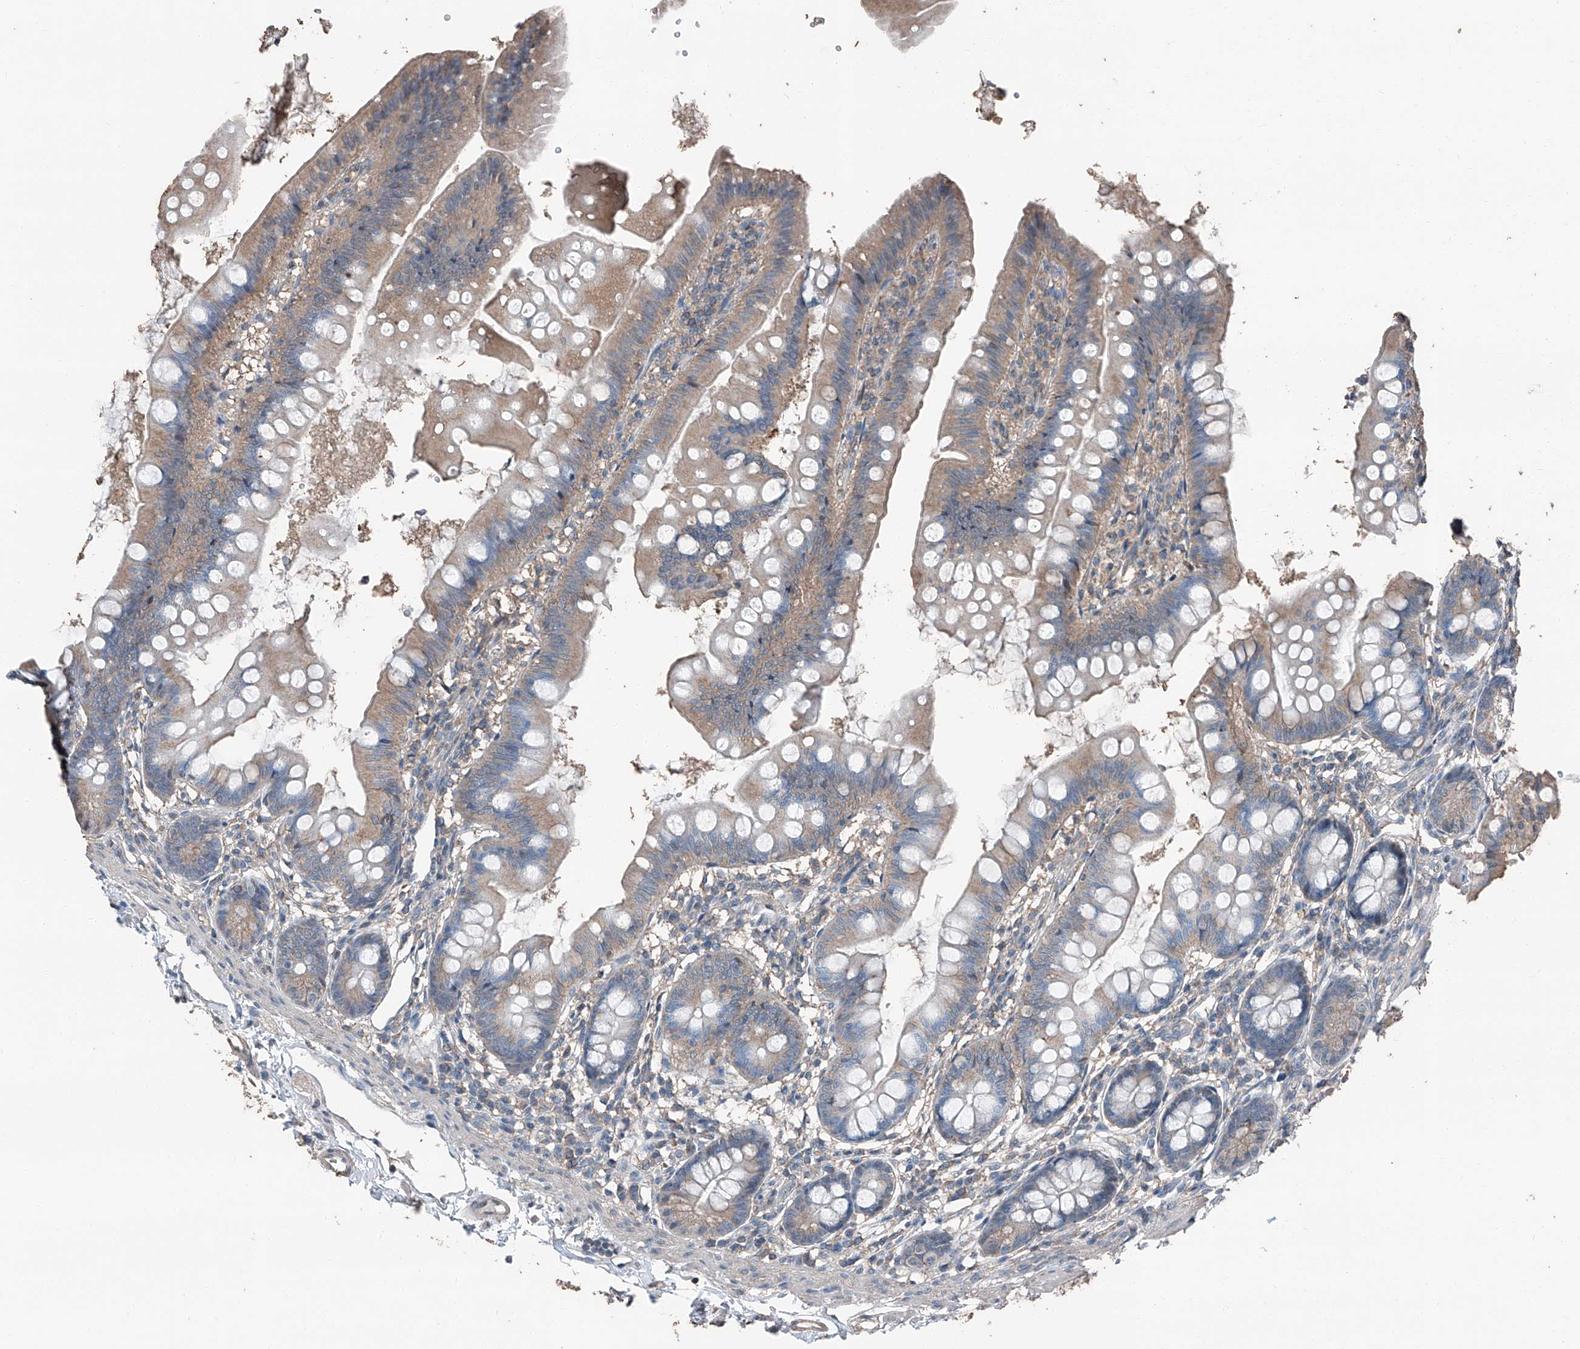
{"staining": {"intensity": "weak", "quantity": "25%-75%", "location": "cytoplasmic/membranous"}, "tissue": "small intestine", "cell_type": "Glandular cells", "image_type": "normal", "snomed": [{"axis": "morphology", "description": "Normal tissue, NOS"}, {"axis": "topography", "description": "Small intestine"}], "caption": "High-power microscopy captured an IHC photomicrograph of normal small intestine, revealing weak cytoplasmic/membranous expression in about 25%-75% of glandular cells.", "gene": "MAMLD1", "patient": {"sex": "male", "age": 7}}